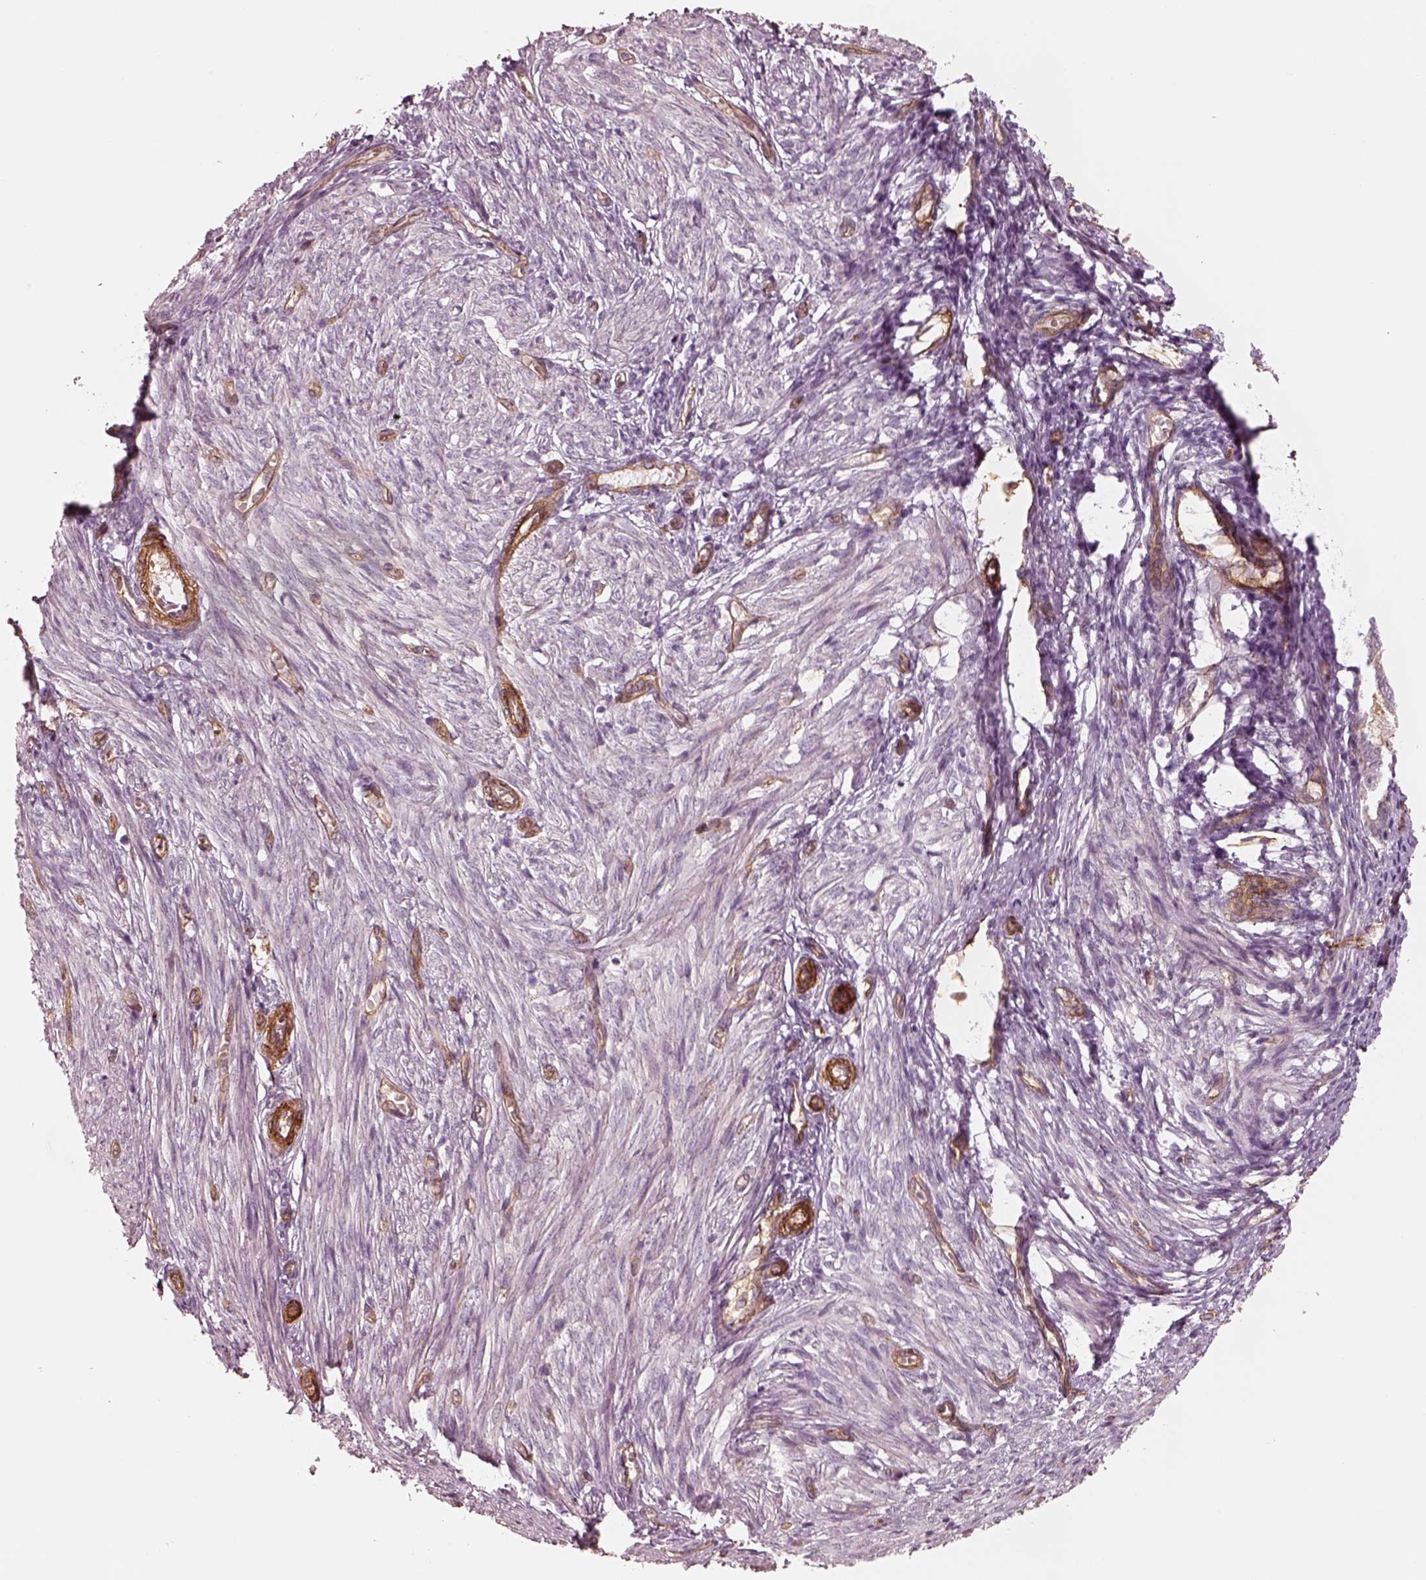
{"staining": {"intensity": "negative", "quantity": "none", "location": "none"}, "tissue": "endometrium", "cell_type": "Cells in endometrial stroma", "image_type": "normal", "snomed": [{"axis": "morphology", "description": "Normal tissue, NOS"}, {"axis": "topography", "description": "Endometrium"}], "caption": "Immunohistochemistry image of unremarkable endometrium stained for a protein (brown), which displays no expression in cells in endometrial stroma.", "gene": "CRYM", "patient": {"sex": "female", "age": 50}}